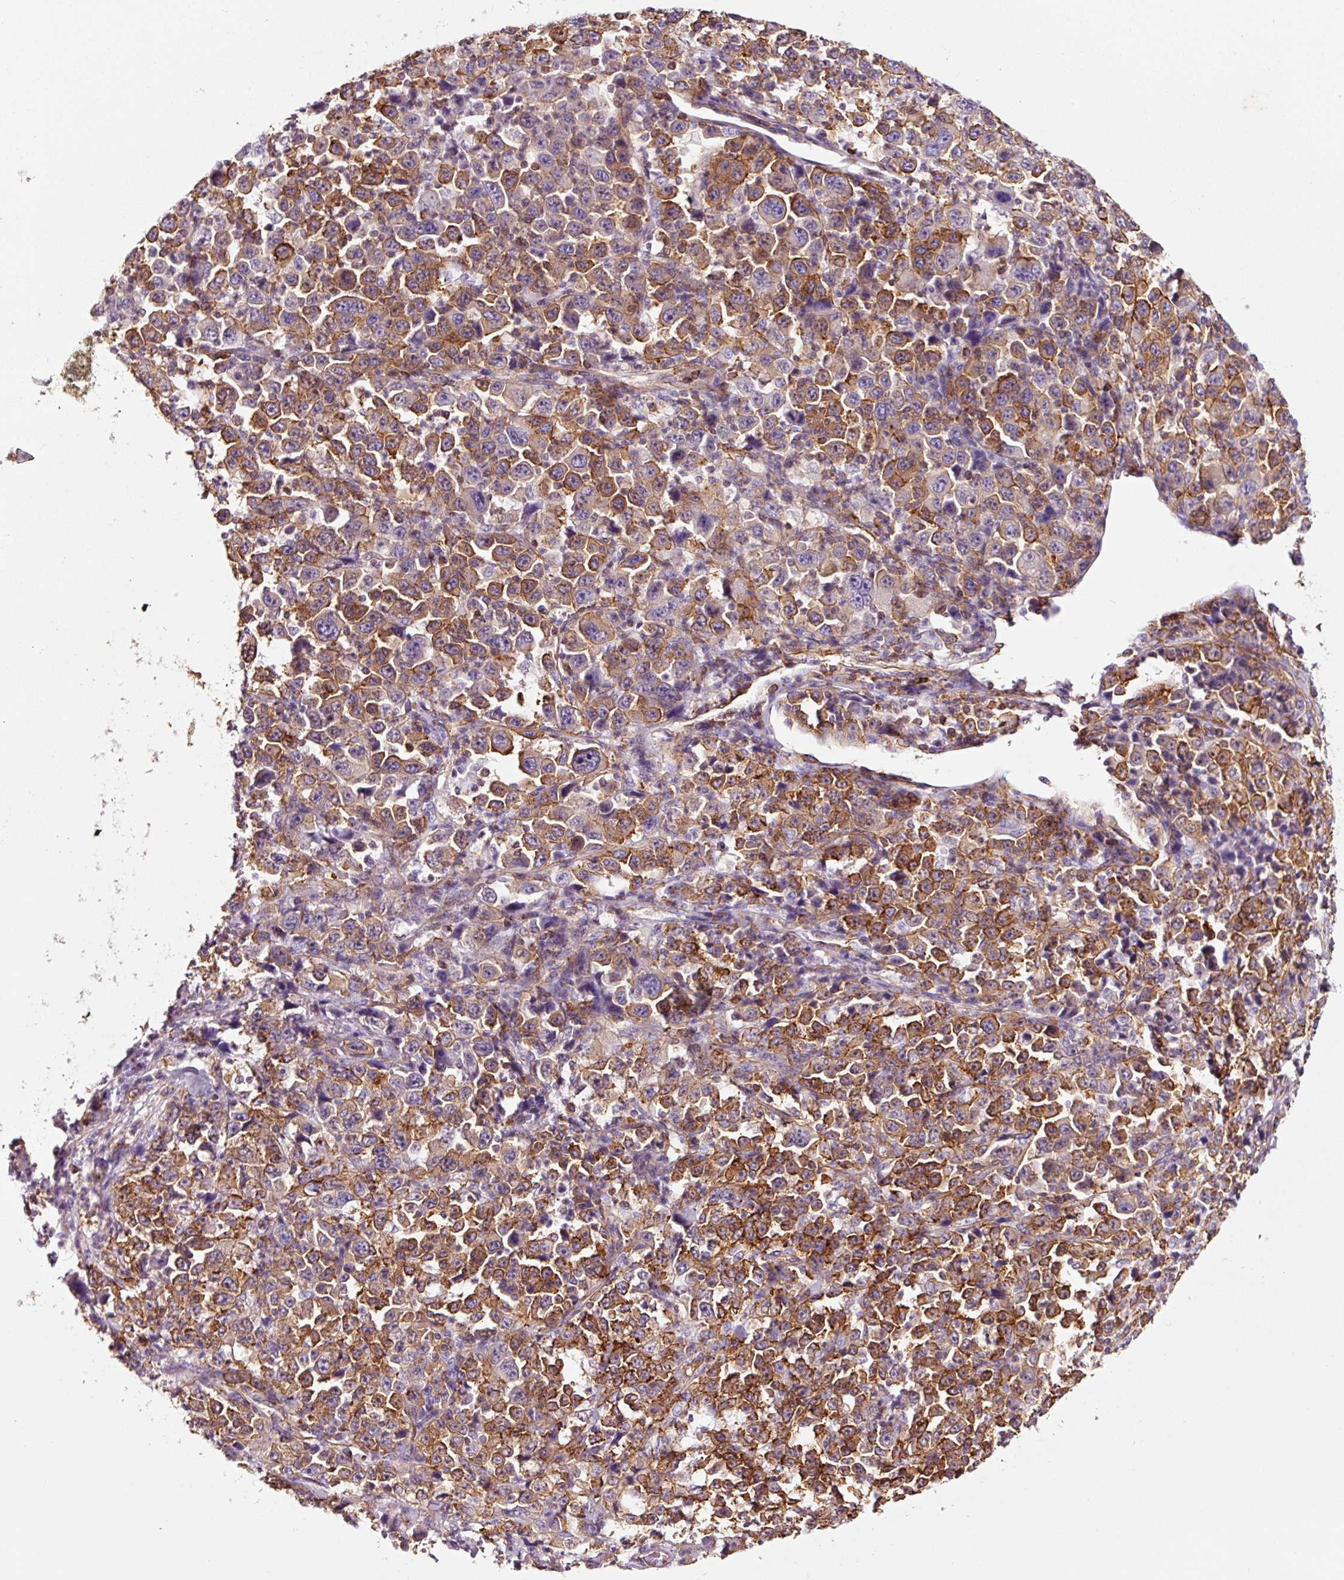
{"staining": {"intensity": "moderate", "quantity": "25%-75%", "location": "cytoplasmic/membranous"}, "tissue": "stomach cancer", "cell_type": "Tumor cells", "image_type": "cancer", "snomed": [{"axis": "morphology", "description": "Normal tissue, NOS"}, {"axis": "morphology", "description": "Adenocarcinoma, NOS"}, {"axis": "topography", "description": "Stomach, upper"}, {"axis": "topography", "description": "Stomach"}], "caption": "Stomach cancer (adenocarcinoma) stained with DAB immunohistochemistry (IHC) shows medium levels of moderate cytoplasmic/membranous staining in about 25%-75% of tumor cells. (DAB (3,3'-diaminobenzidine) IHC with brightfield microscopy, high magnification).", "gene": "ADD3", "patient": {"sex": "male", "age": 59}}